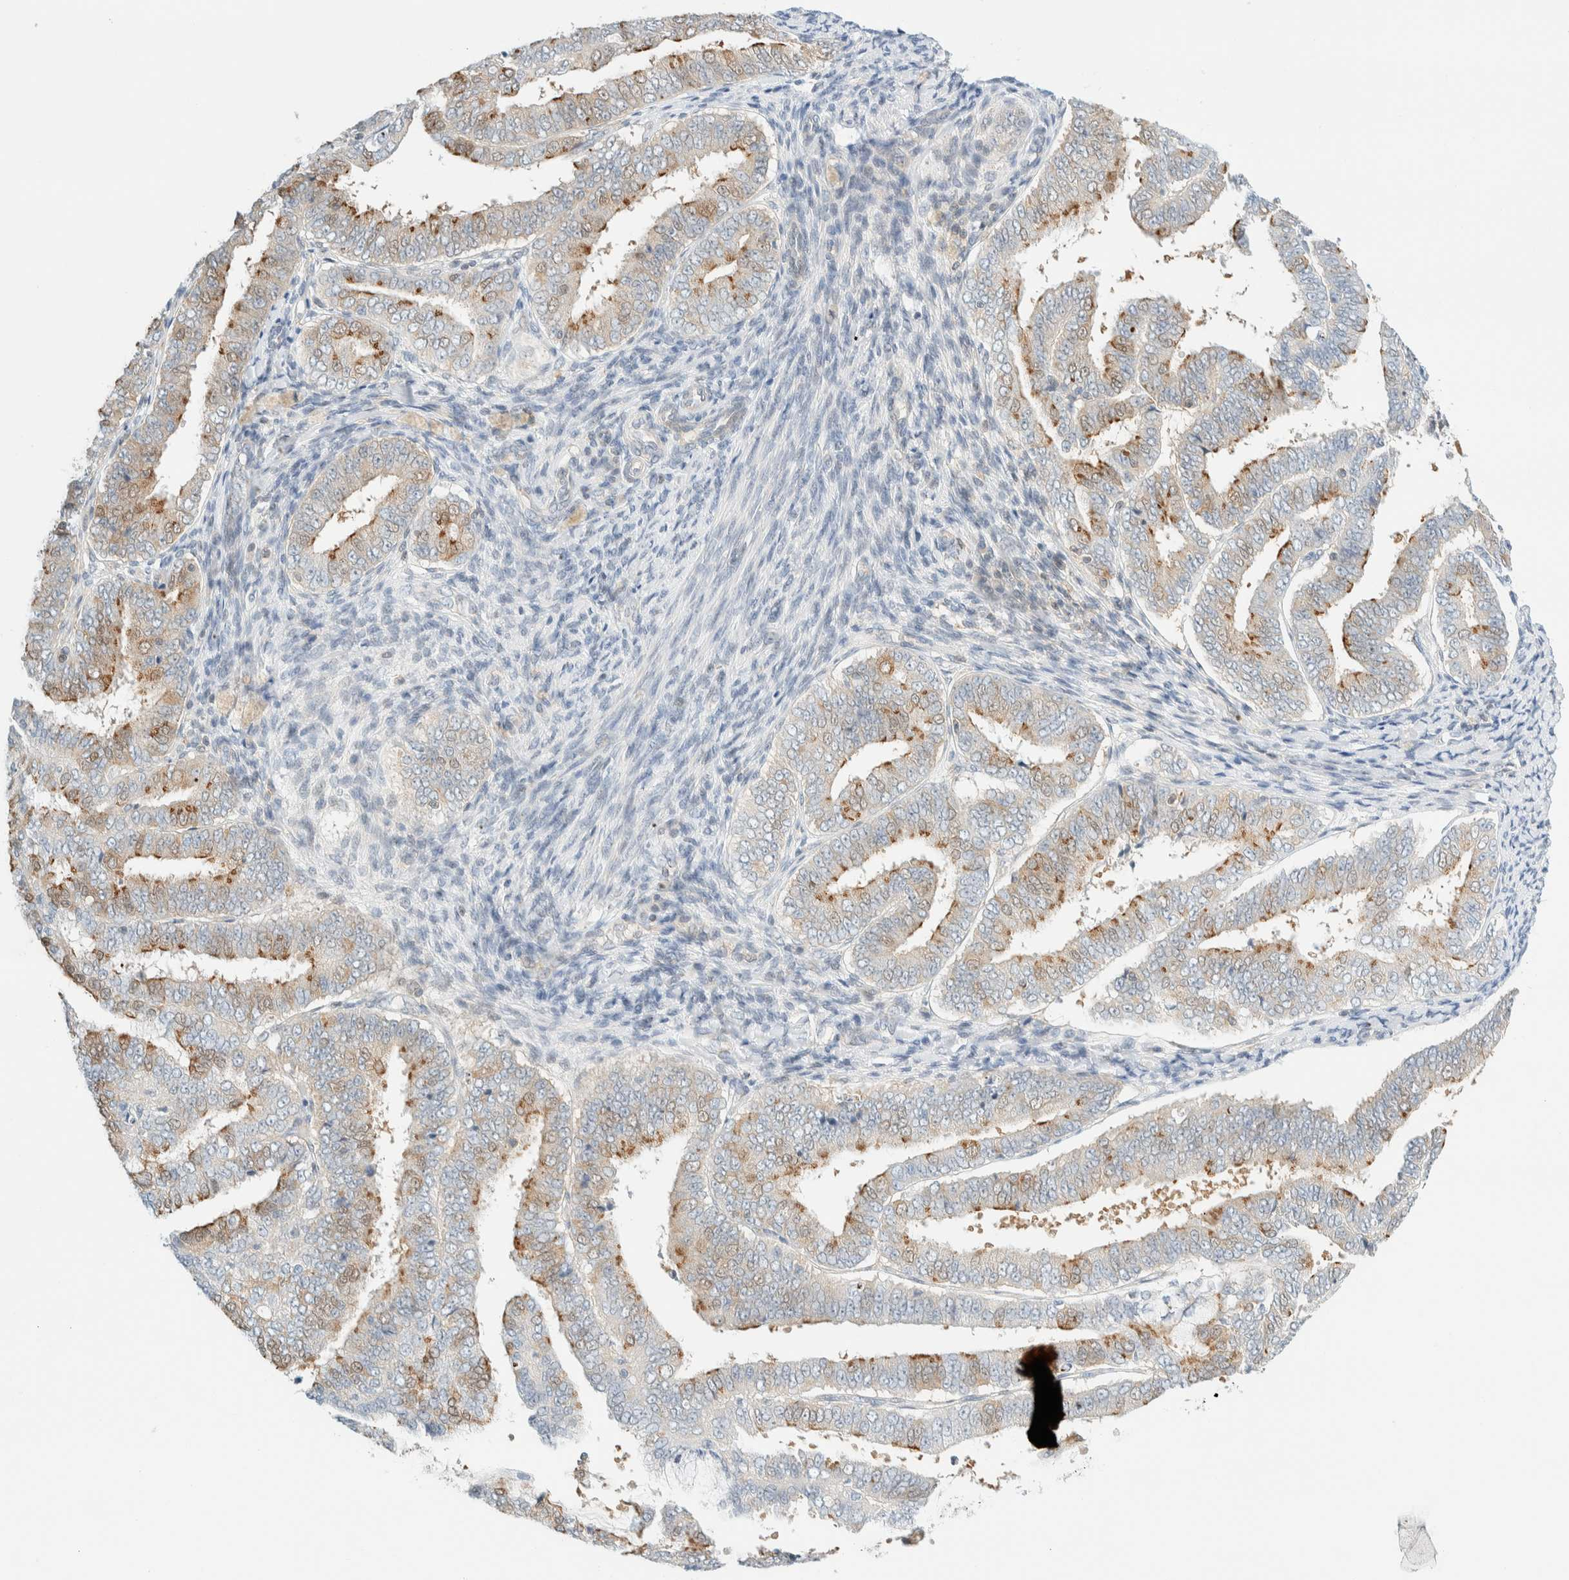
{"staining": {"intensity": "moderate", "quantity": "<25%", "location": "cytoplasmic/membranous"}, "tissue": "endometrial cancer", "cell_type": "Tumor cells", "image_type": "cancer", "snomed": [{"axis": "morphology", "description": "Adenocarcinoma, NOS"}, {"axis": "topography", "description": "Endometrium"}], "caption": "Endometrial adenocarcinoma stained with a protein marker exhibits moderate staining in tumor cells.", "gene": "PCYT2", "patient": {"sex": "female", "age": 63}}